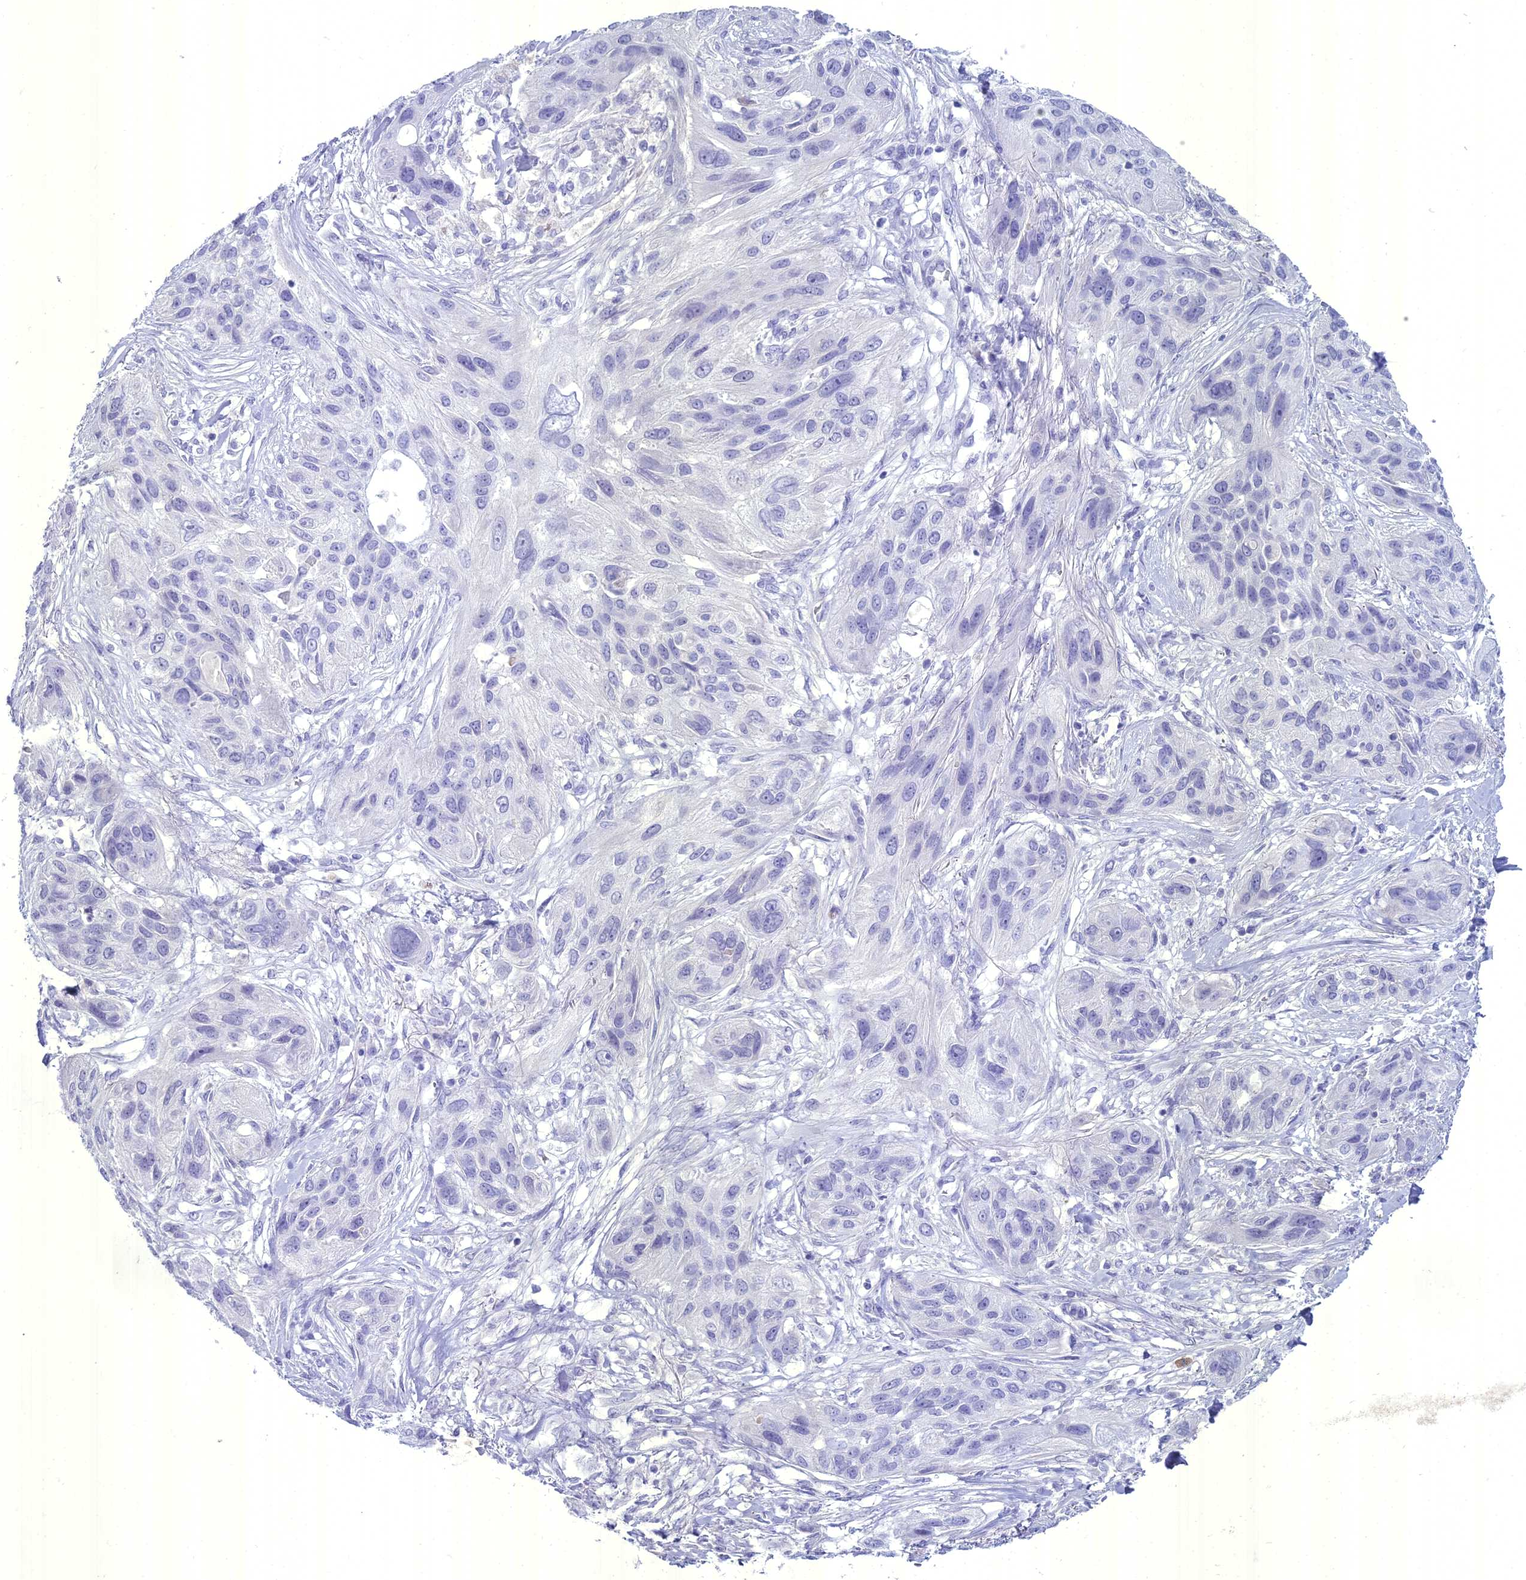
{"staining": {"intensity": "negative", "quantity": "none", "location": "none"}, "tissue": "lung cancer", "cell_type": "Tumor cells", "image_type": "cancer", "snomed": [{"axis": "morphology", "description": "Squamous cell carcinoma, NOS"}, {"axis": "topography", "description": "Lung"}], "caption": "A photomicrograph of human lung cancer (squamous cell carcinoma) is negative for staining in tumor cells.", "gene": "UNC80", "patient": {"sex": "female", "age": 70}}